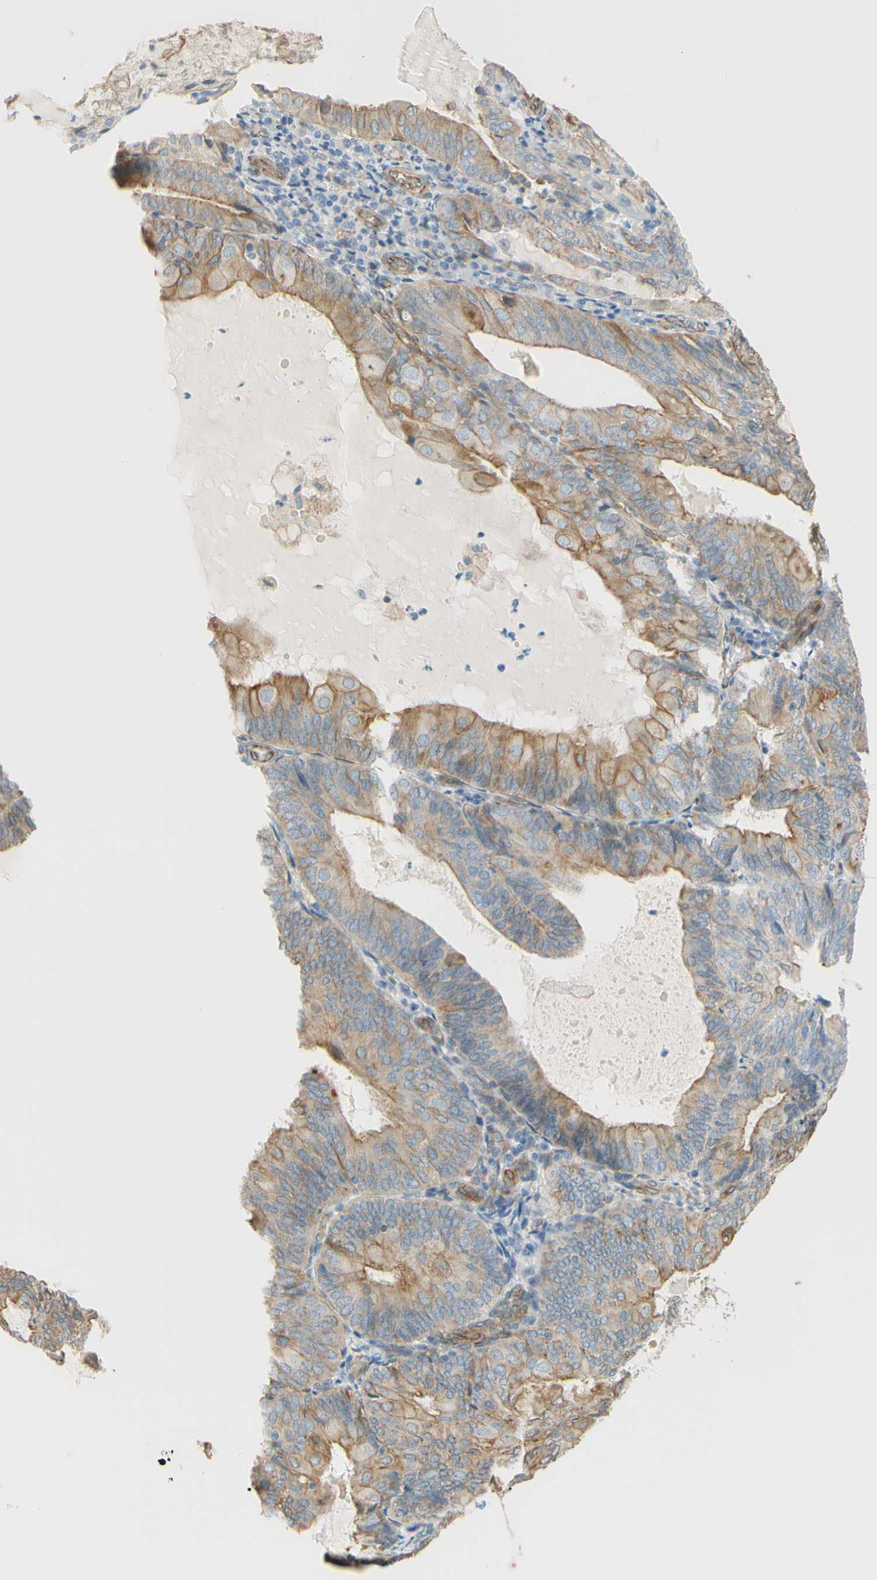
{"staining": {"intensity": "moderate", "quantity": "25%-75%", "location": "cytoplasmic/membranous"}, "tissue": "endometrial cancer", "cell_type": "Tumor cells", "image_type": "cancer", "snomed": [{"axis": "morphology", "description": "Adenocarcinoma, NOS"}, {"axis": "topography", "description": "Endometrium"}], "caption": "Immunohistochemistry (IHC) (DAB (3,3'-diaminobenzidine)) staining of endometrial adenocarcinoma demonstrates moderate cytoplasmic/membranous protein staining in about 25%-75% of tumor cells.", "gene": "ENDOD1", "patient": {"sex": "female", "age": 81}}